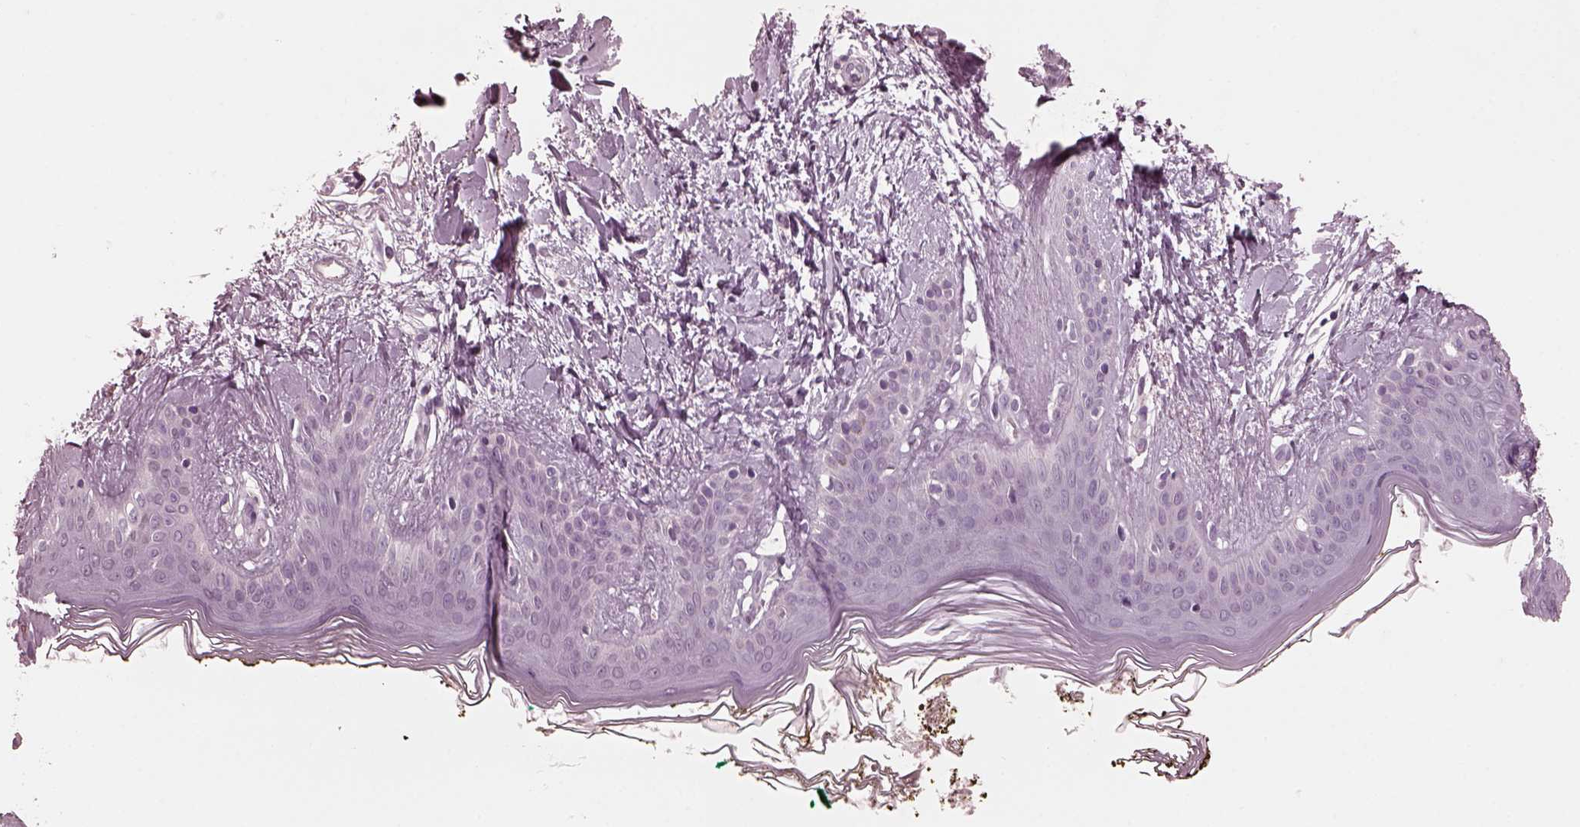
{"staining": {"intensity": "negative", "quantity": "none", "location": "none"}, "tissue": "skin", "cell_type": "Fibroblasts", "image_type": "normal", "snomed": [{"axis": "morphology", "description": "Normal tissue, NOS"}, {"axis": "topography", "description": "Skin"}], "caption": "An IHC image of unremarkable skin is shown. There is no staining in fibroblasts of skin. (DAB (3,3'-diaminobenzidine) immunohistochemistry (IHC), high magnification).", "gene": "CGA", "patient": {"sex": "female", "age": 34}}